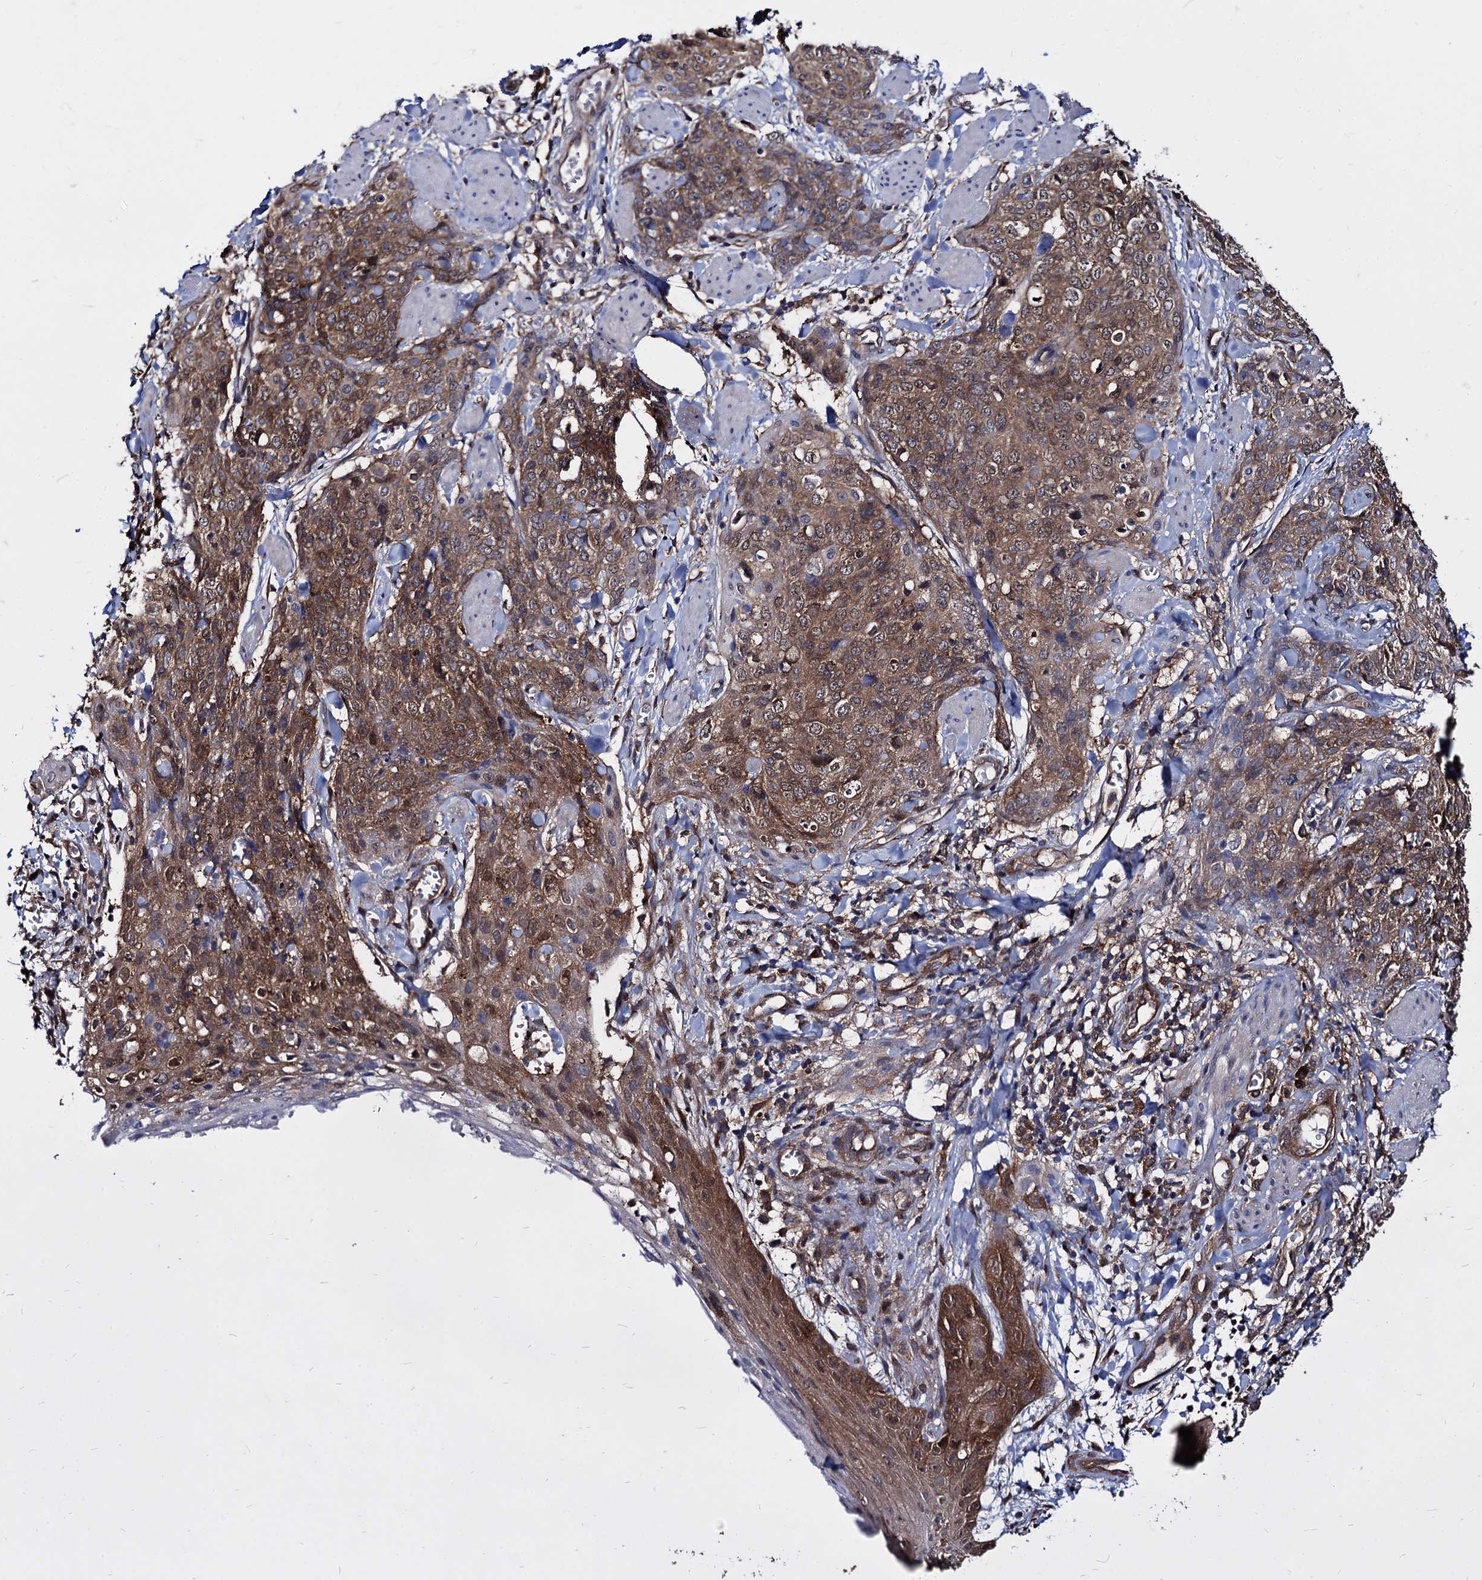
{"staining": {"intensity": "moderate", "quantity": ">75%", "location": "cytoplasmic/membranous,nuclear"}, "tissue": "skin cancer", "cell_type": "Tumor cells", "image_type": "cancer", "snomed": [{"axis": "morphology", "description": "Squamous cell carcinoma, NOS"}, {"axis": "topography", "description": "Skin"}, {"axis": "topography", "description": "Vulva"}], "caption": "Immunohistochemical staining of skin cancer (squamous cell carcinoma) shows medium levels of moderate cytoplasmic/membranous and nuclear positivity in about >75% of tumor cells.", "gene": "NME1", "patient": {"sex": "female", "age": 85}}